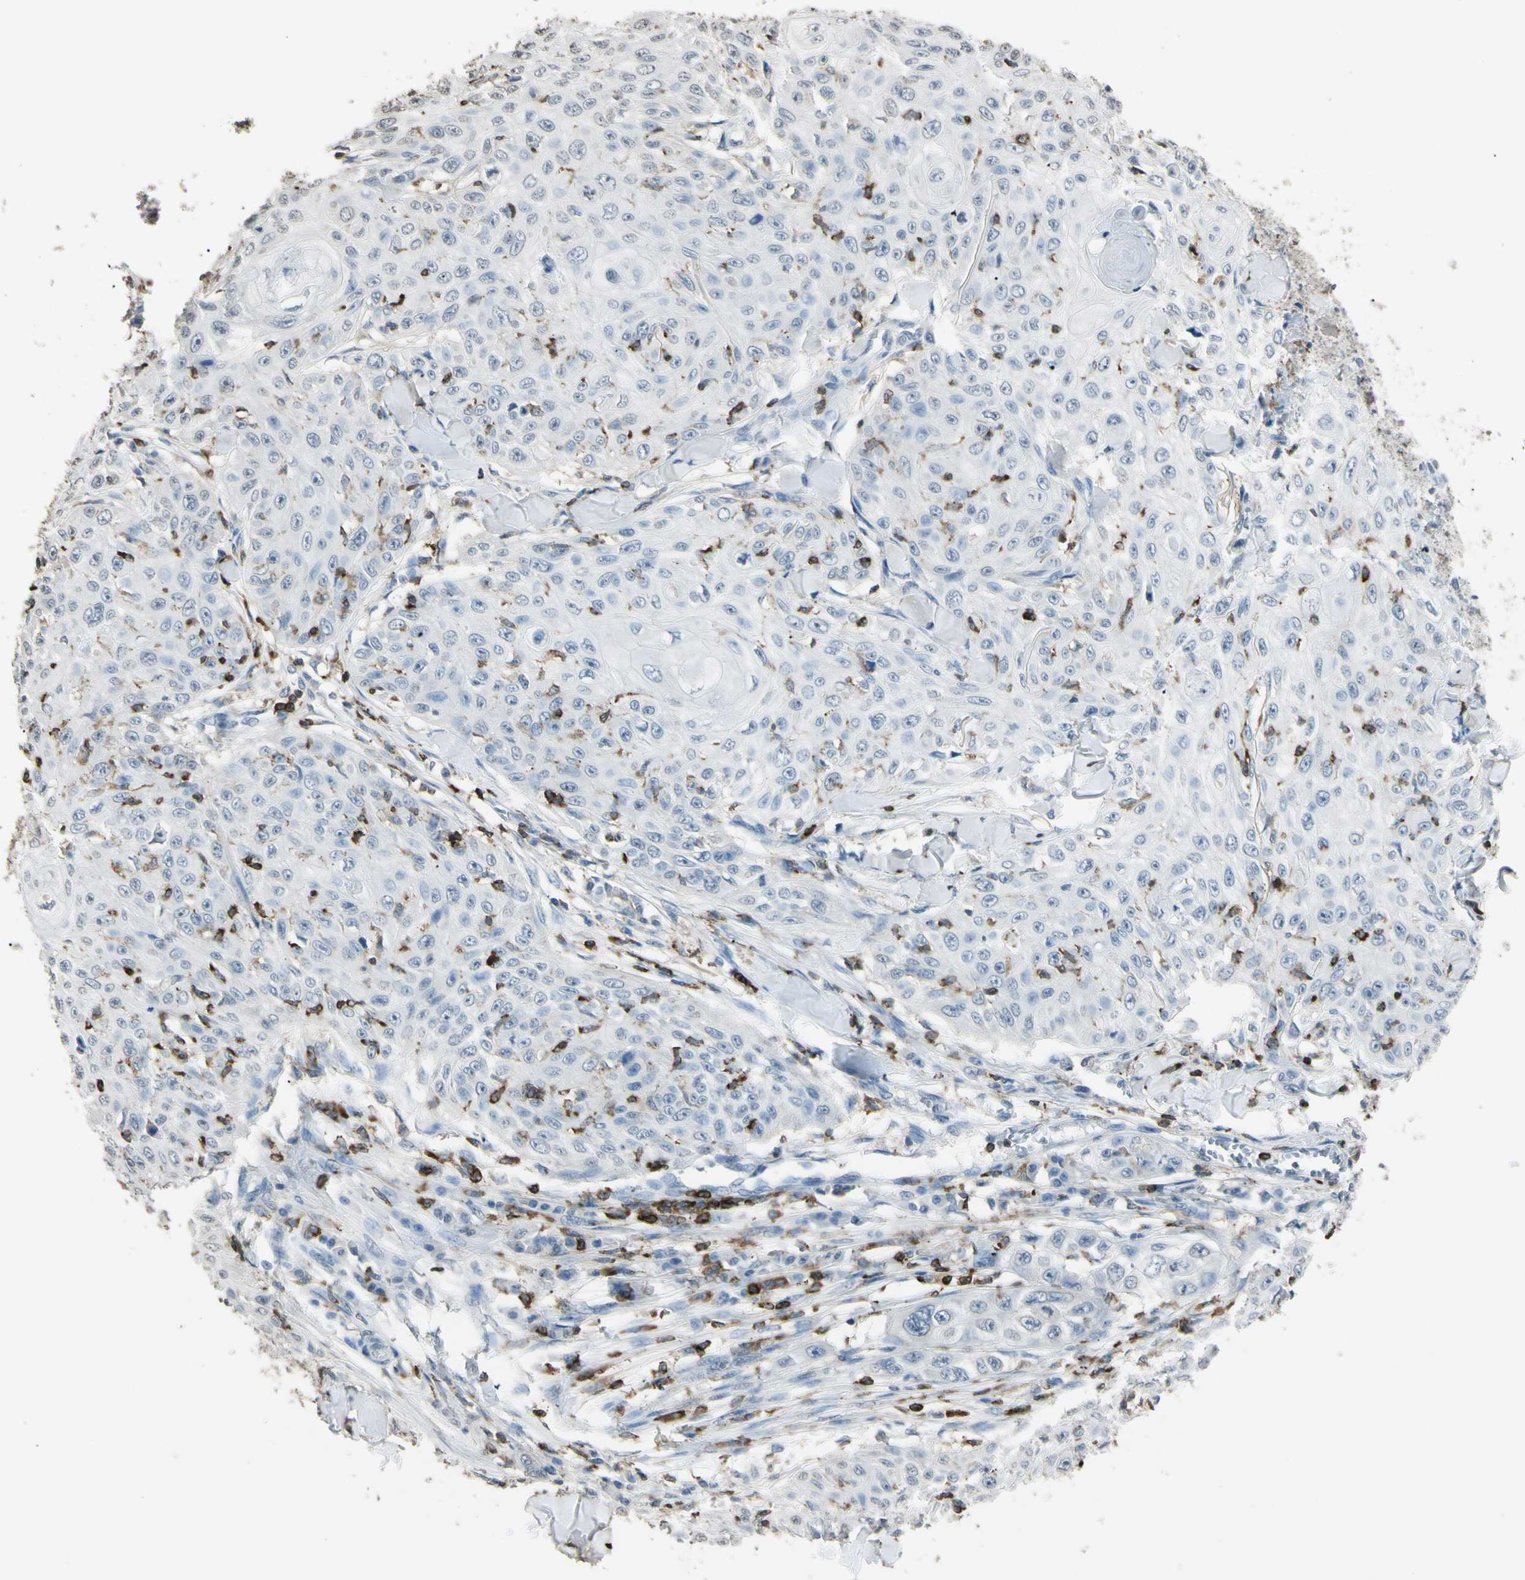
{"staining": {"intensity": "negative", "quantity": "none", "location": "none"}, "tissue": "skin cancer", "cell_type": "Tumor cells", "image_type": "cancer", "snomed": [{"axis": "morphology", "description": "Squamous cell carcinoma, NOS"}, {"axis": "topography", "description": "Skin"}], "caption": "Tumor cells show no significant protein expression in squamous cell carcinoma (skin).", "gene": "PSTPIP1", "patient": {"sex": "male", "age": 86}}